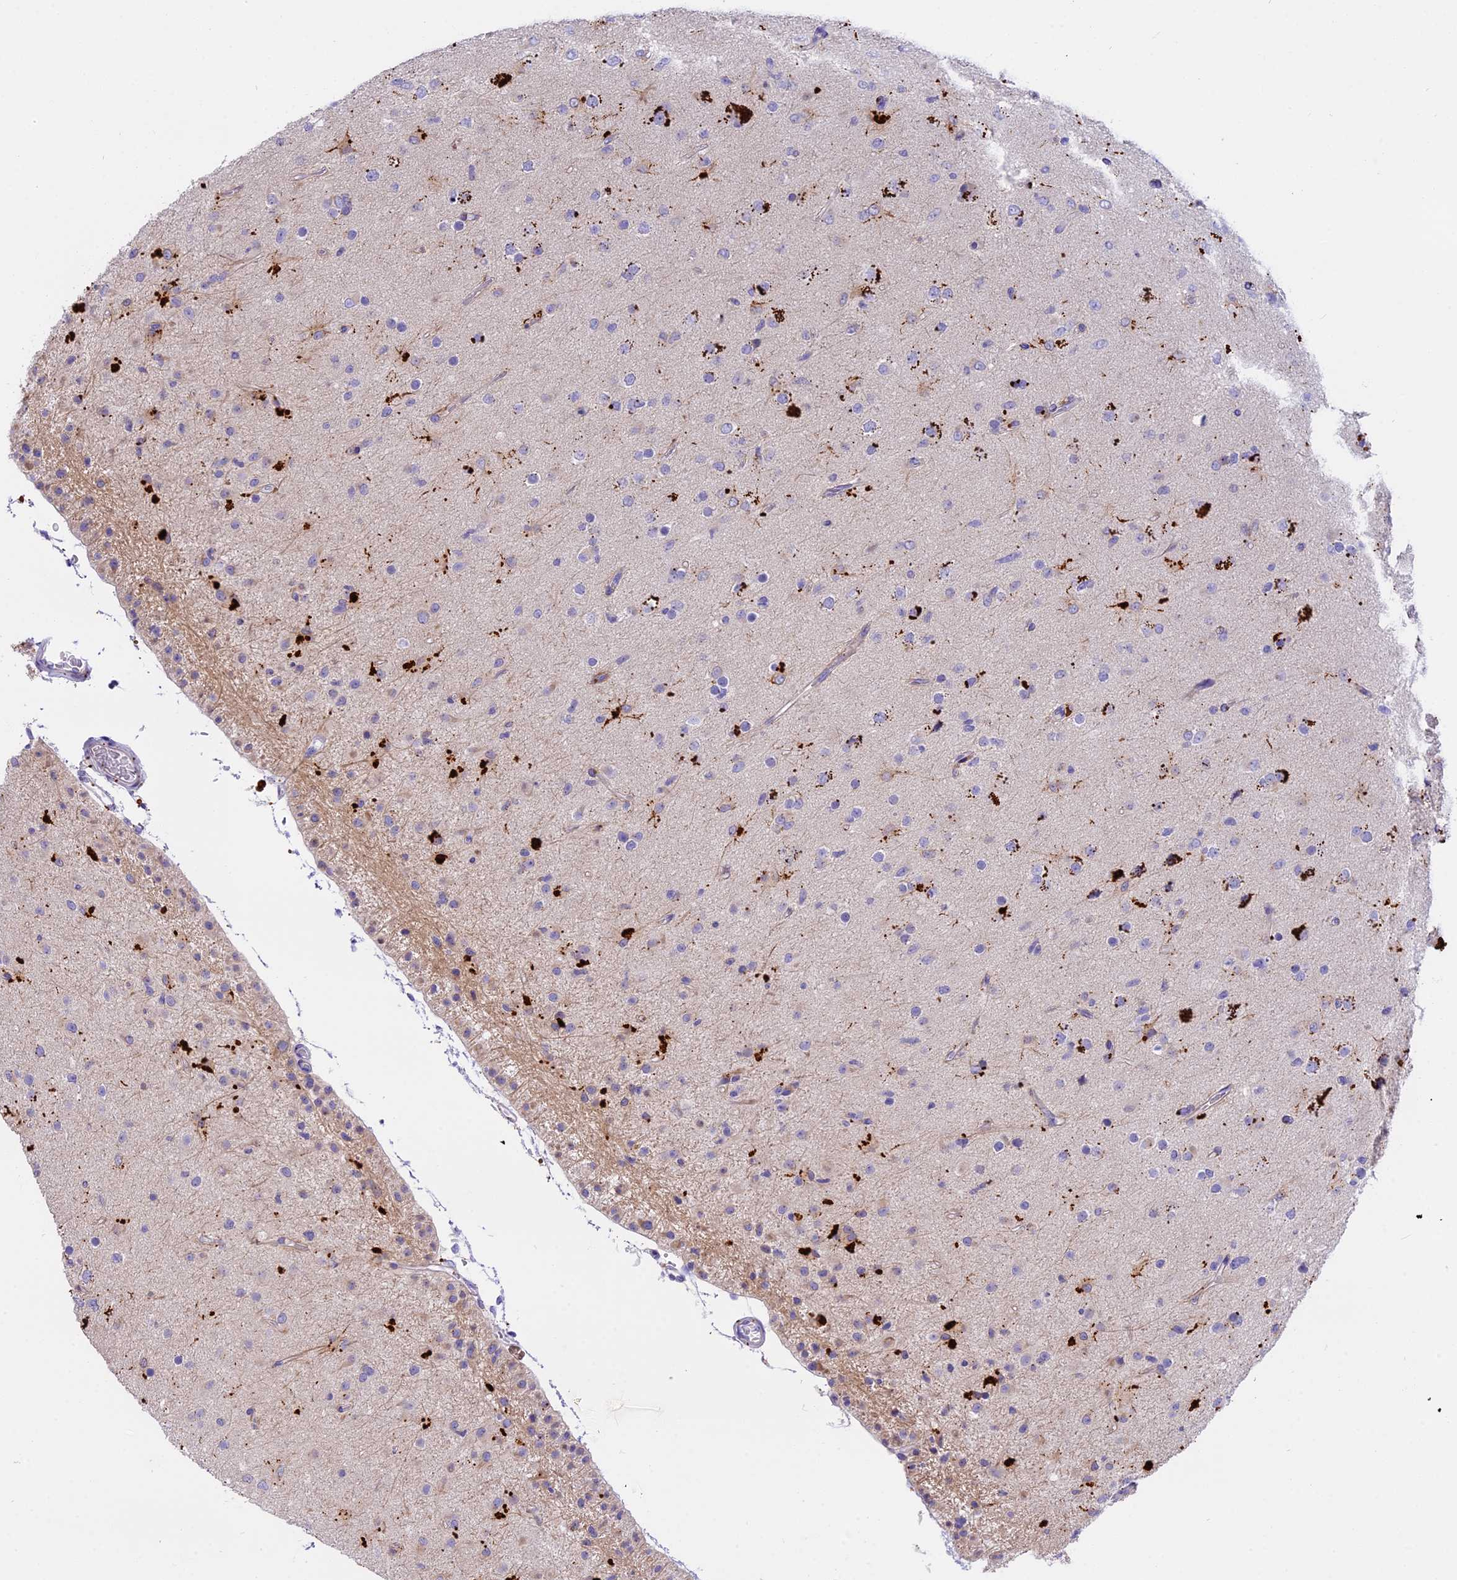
{"staining": {"intensity": "negative", "quantity": "none", "location": "none"}, "tissue": "glioma", "cell_type": "Tumor cells", "image_type": "cancer", "snomed": [{"axis": "morphology", "description": "Glioma, malignant, Low grade"}, {"axis": "topography", "description": "Brain"}], "caption": "Tumor cells show no significant expression in glioma. (Stains: DAB IHC with hematoxylin counter stain, Microscopy: brightfield microscopy at high magnification).", "gene": "LYPD6", "patient": {"sex": "male", "age": 65}}